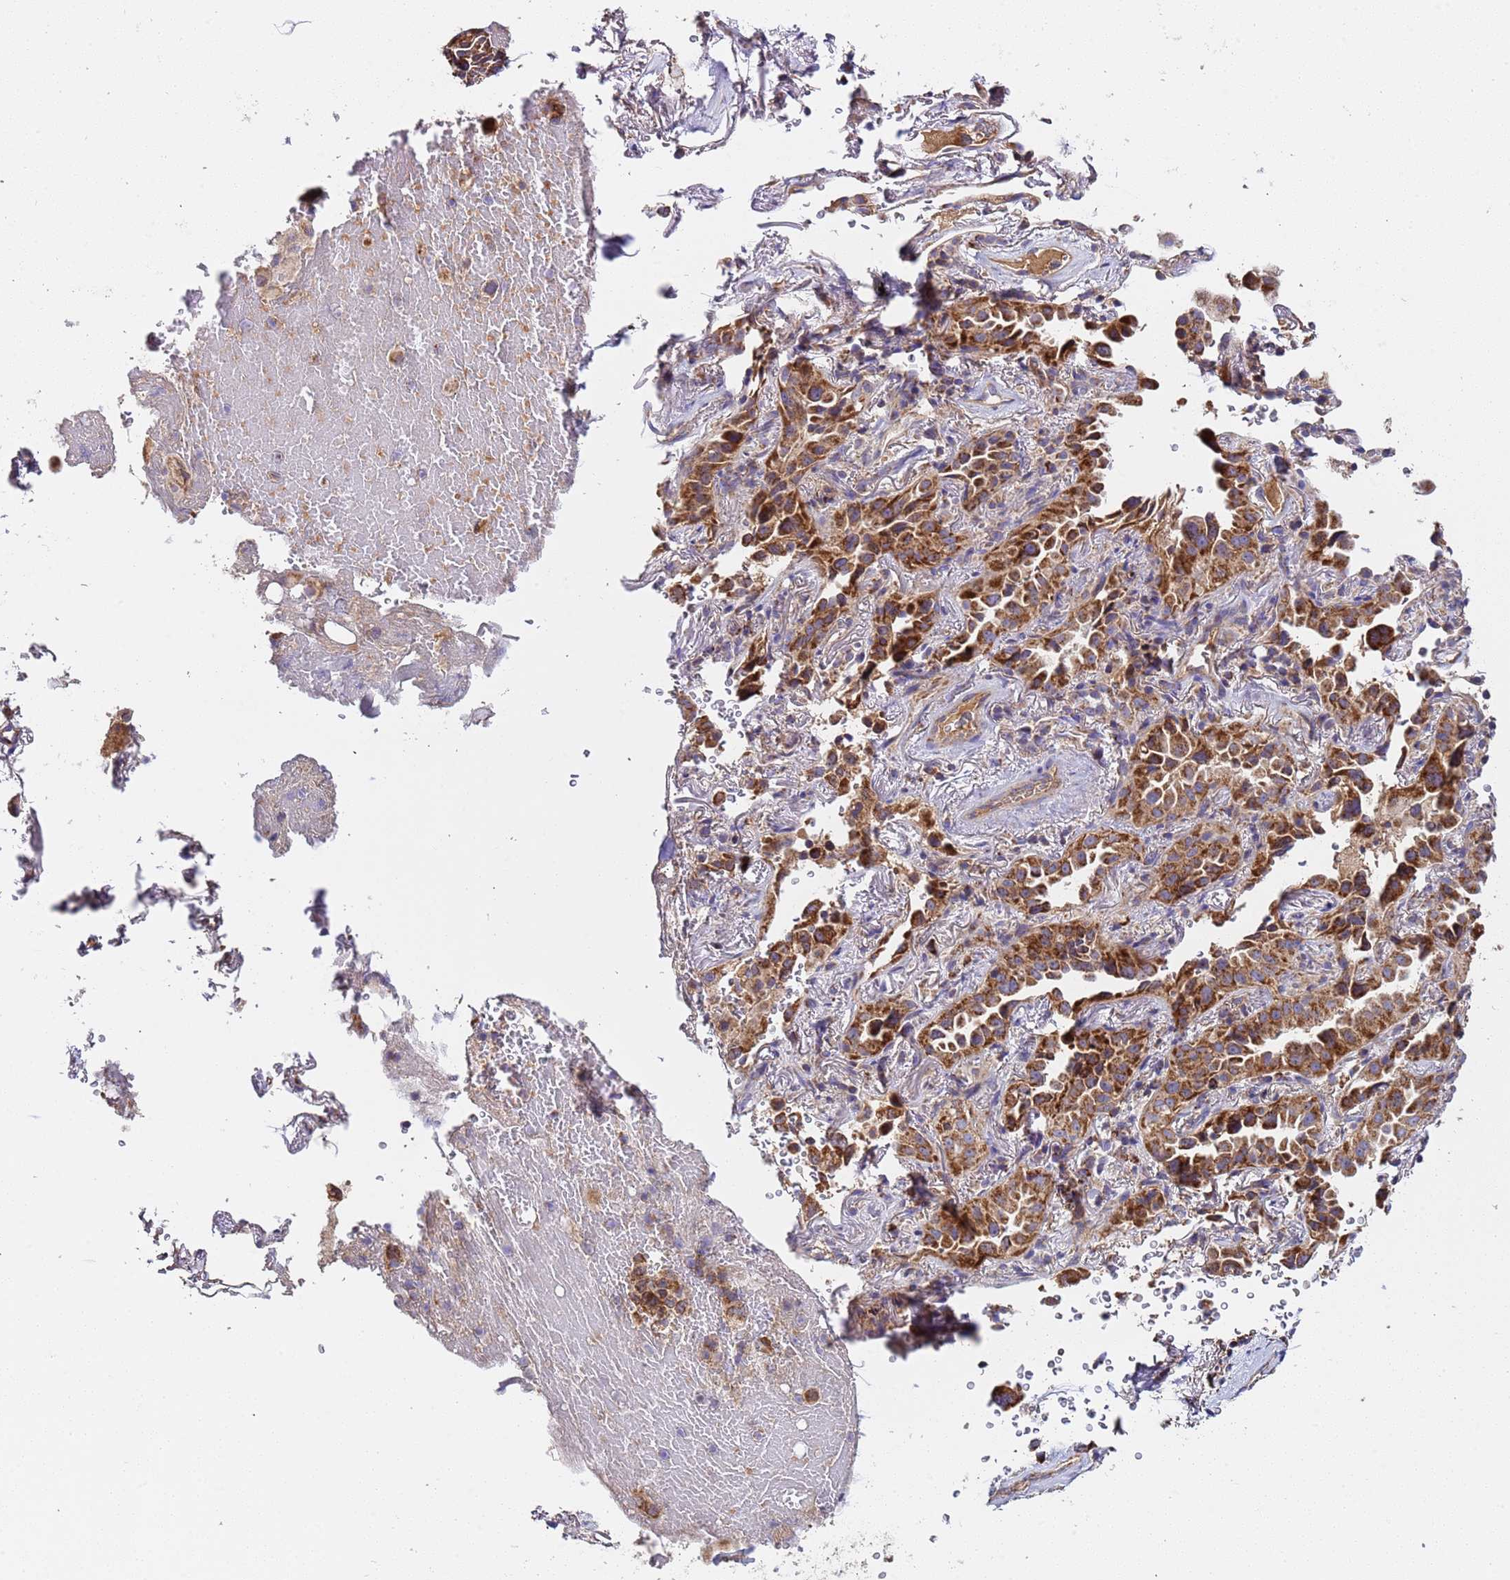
{"staining": {"intensity": "strong", "quantity": ">75%", "location": "cytoplasmic/membranous"}, "tissue": "lung cancer", "cell_type": "Tumor cells", "image_type": "cancer", "snomed": [{"axis": "morphology", "description": "Adenocarcinoma, NOS"}, {"axis": "topography", "description": "Lung"}], "caption": "Immunohistochemistry (IHC) (DAB) staining of adenocarcinoma (lung) shows strong cytoplasmic/membranous protein positivity in about >75% of tumor cells.", "gene": "TMEM126A", "patient": {"sex": "female", "age": 69}}